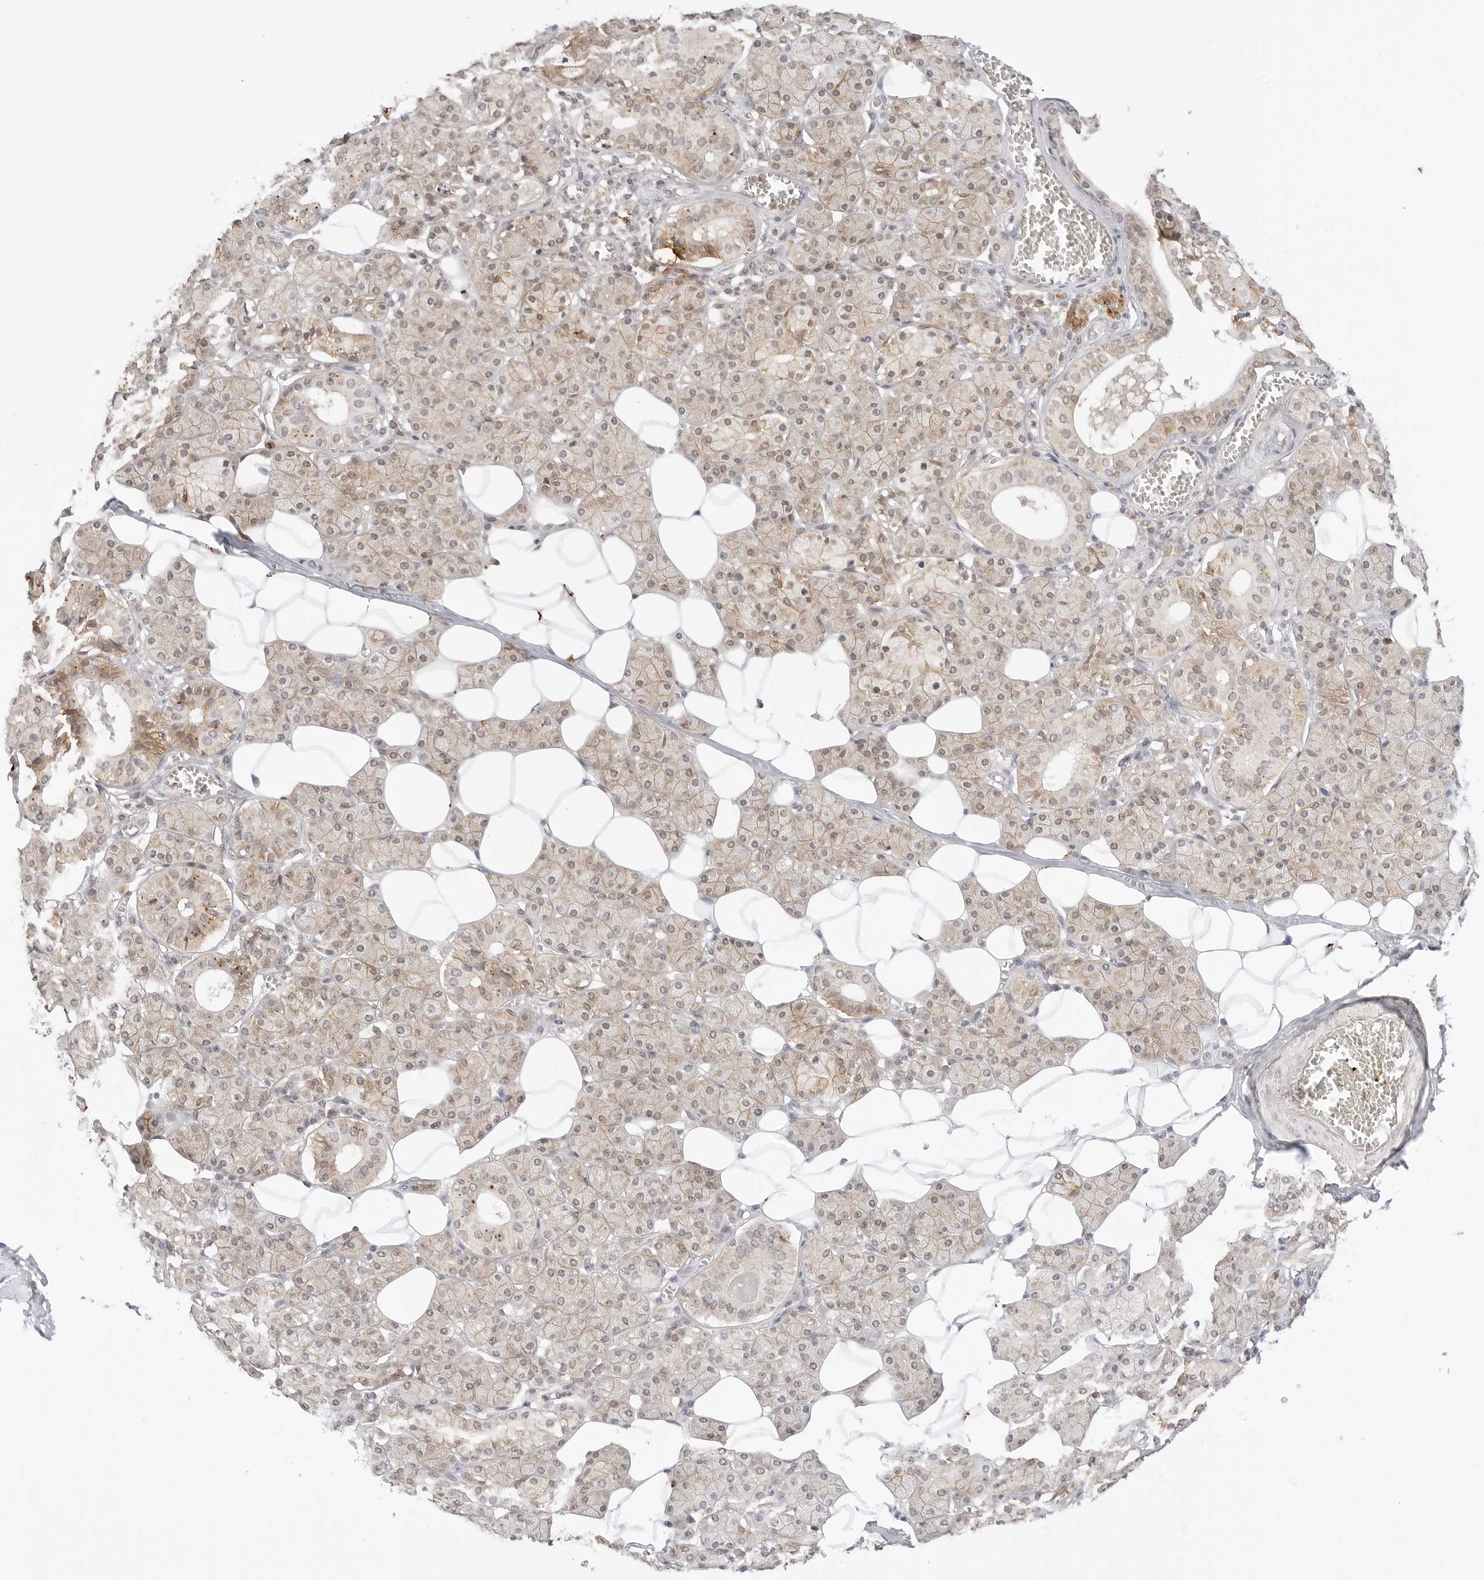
{"staining": {"intensity": "weak", "quantity": ">75%", "location": "cytoplasmic/membranous"}, "tissue": "salivary gland", "cell_type": "Glandular cells", "image_type": "normal", "snomed": [{"axis": "morphology", "description": "Normal tissue, NOS"}, {"axis": "topography", "description": "Salivary gland"}], "caption": "This is a histology image of immunohistochemistry (IHC) staining of normal salivary gland, which shows weak positivity in the cytoplasmic/membranous of glandular cells.", "gene": "EPHA1", "patient": {"sex": "female", "age": 33}}